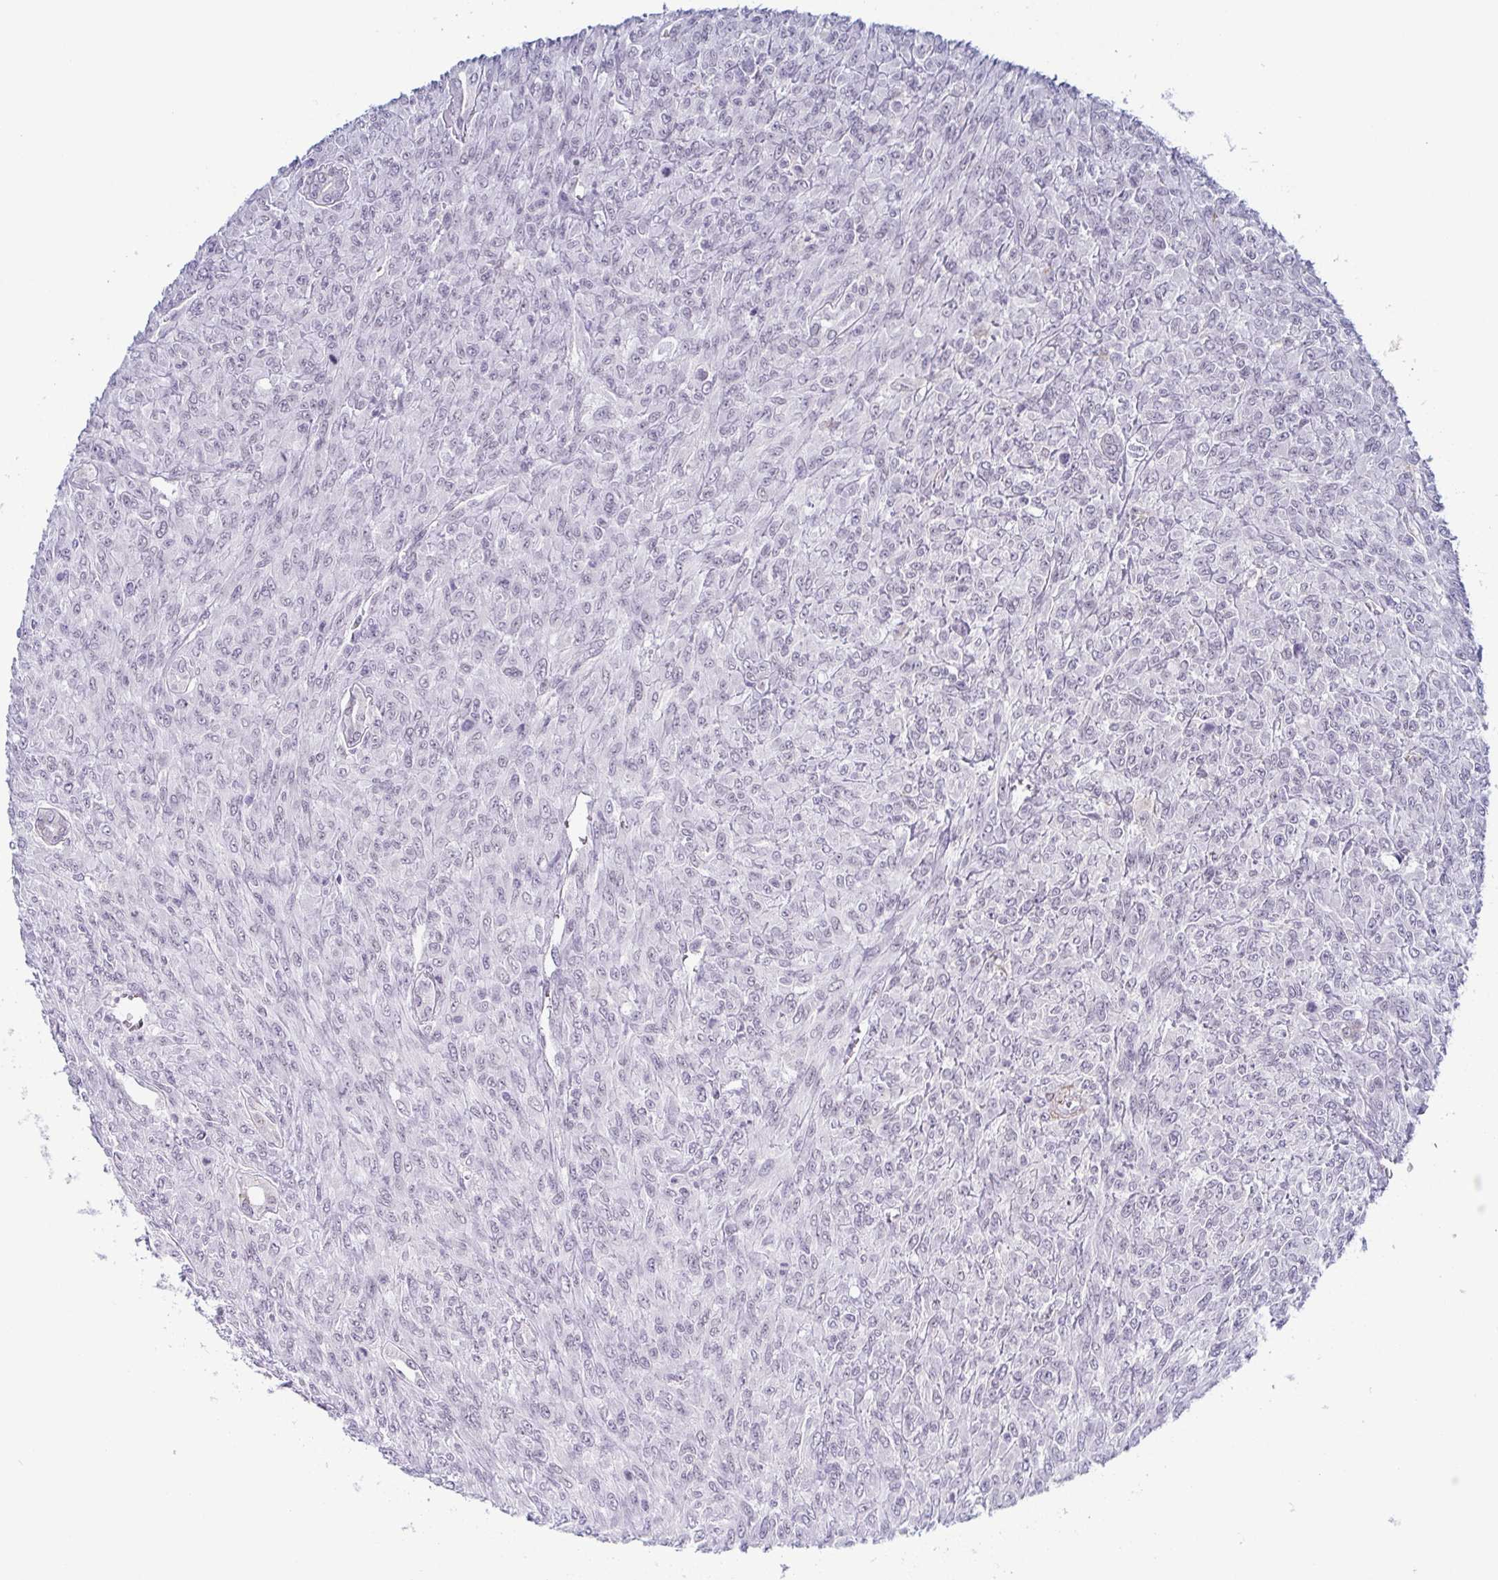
{"staining": {"intensity": "negative", "quantity": "none", "location": "none"}, "tissue": "renal cancer", "cell_type": "Tumor cells", "image_type": "cancer", "snomed": [{"axis": "morphology", "description": "Adenocarcinoma, NOS"}, {"axis": "topography", "description": "Kidney"}], "caption": "IHC photomicrograph of renal cancer stained for a protein (brown), which displays no positivity in tumor cells.", "gene": "ZFP64", "patient": {"sex": "male", "age": 58}}